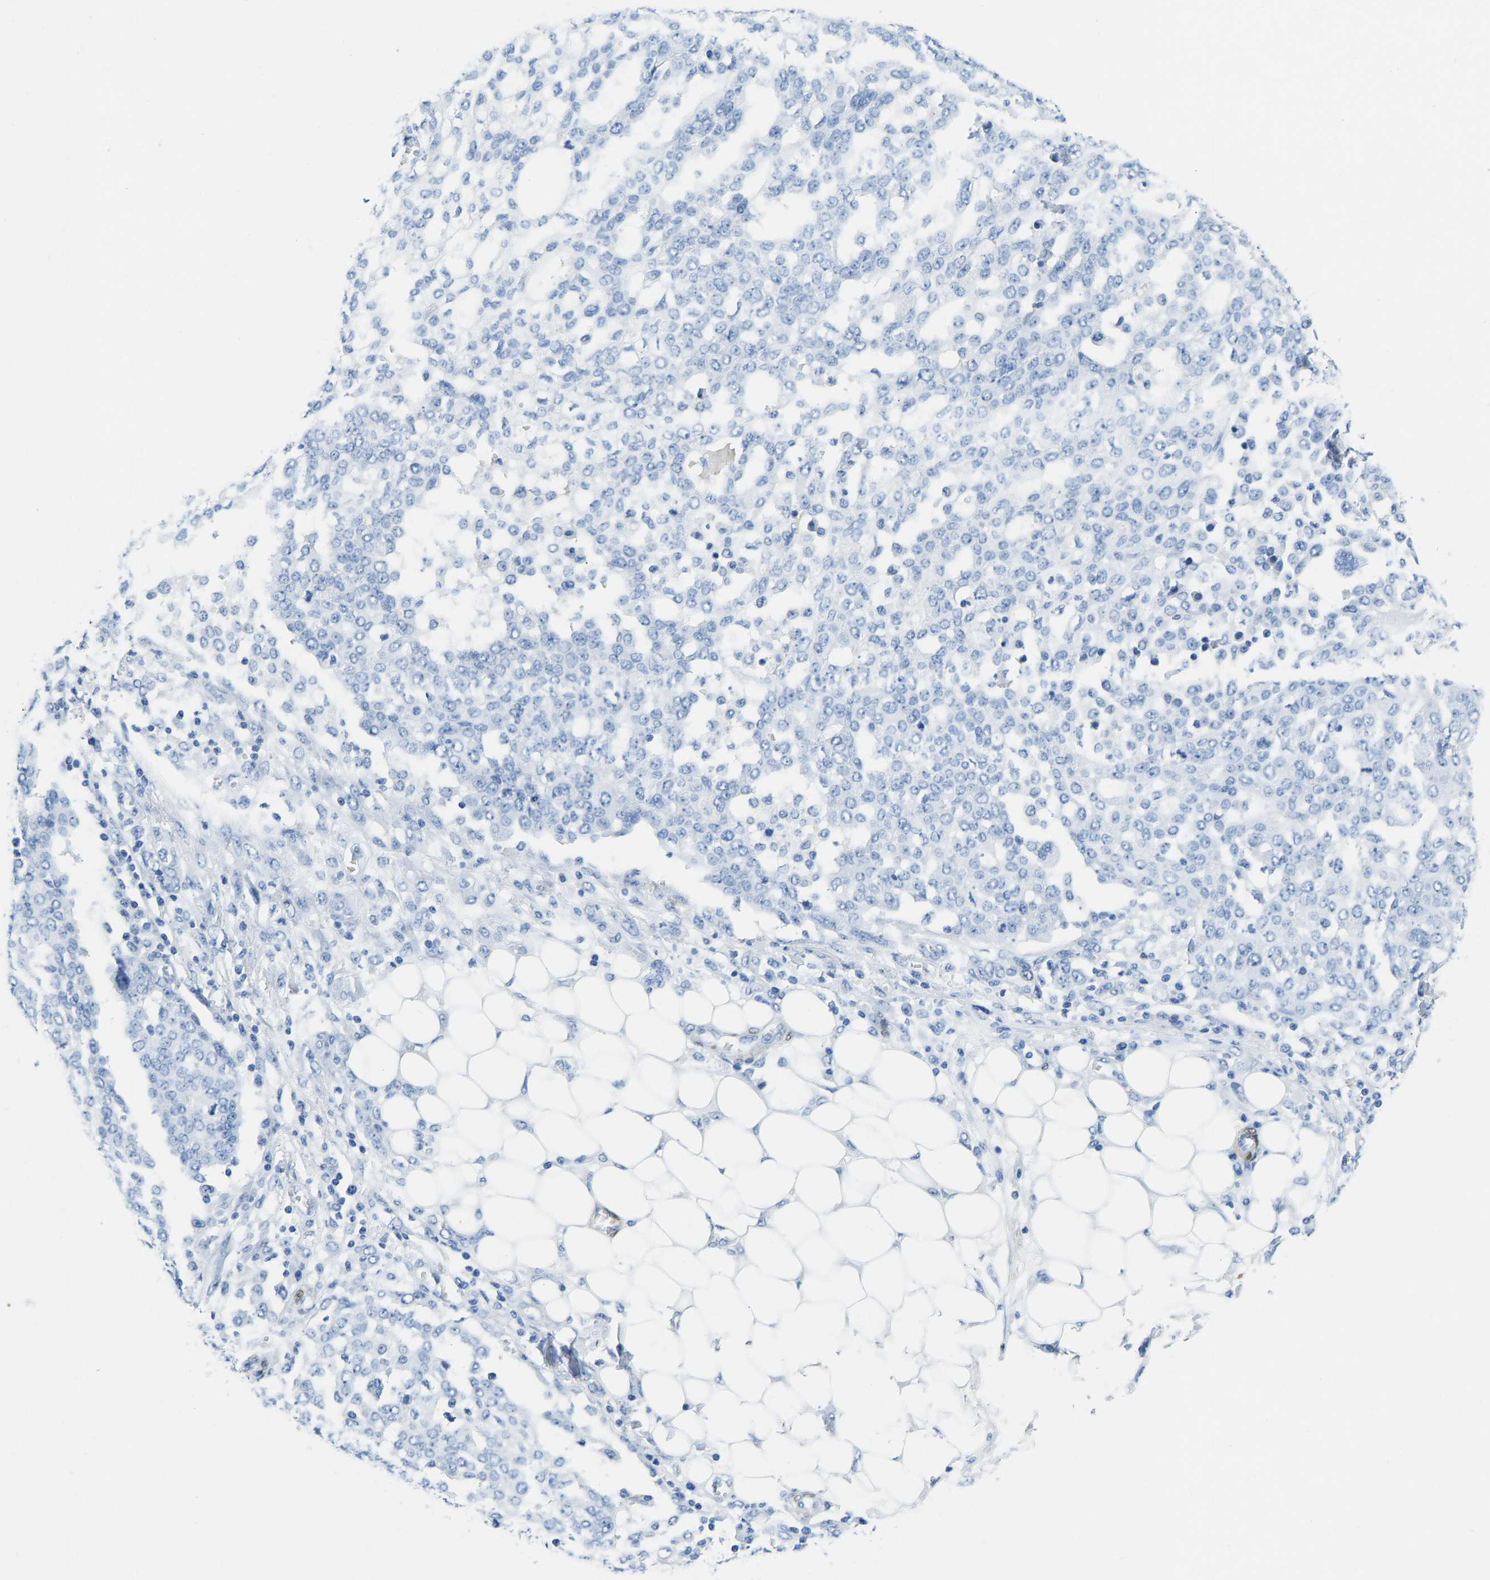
{"staining": {"intensity": "negative", "quantity": "none", "location": "none"}, "tissue": "ovarian cancer", "cell_type": "Tumor cells", "image_type": "cancer", "snomed": [{"axis": "morphology", "description": "Cystadenocarcinoma, serous, NOS"}, {"axis": "topography", "description": "Soft tissue"}, {"axis": "topography", "description": "Ovary"}], "caption": "Tumor cells are negative for protein expression in human ovarian serous cystadenocarcinoma. The staining was performed using DAB (3,3'-diaminobenzidine) to visualize the protein expression in brown, while the nuclei were stained in blue with hematoxylin (Magnification: 20x).", "gene": "NKAIN3", "patient": {"sex": "female", "age": 57}}